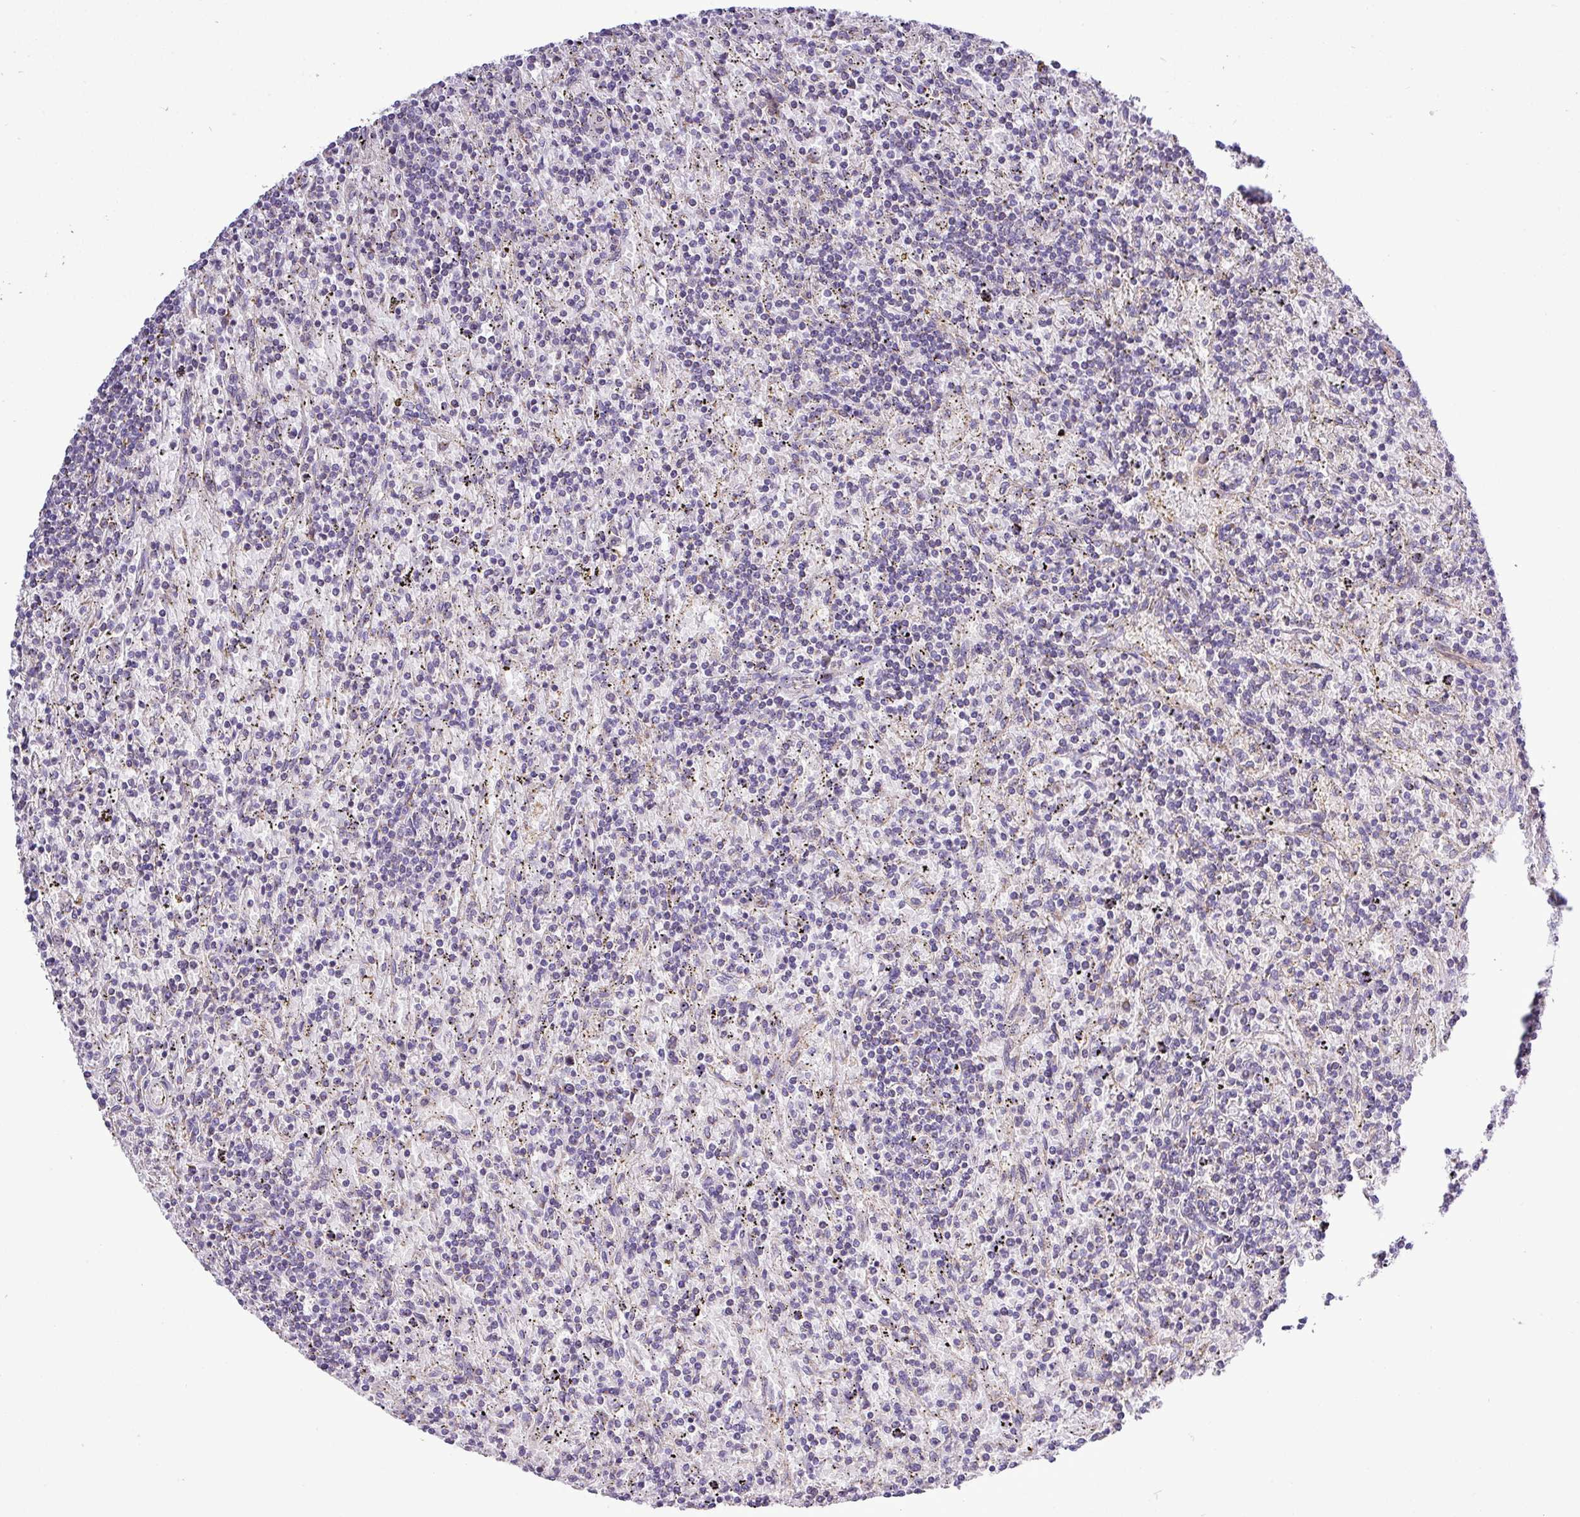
{"staining": {"intensity": "negative", "quantity": "none", "location": "none"}, "tissue": "lymphoma", "cell_type": "Tumor cells", "image_type": "cancer", "snomed": [{"axis": "morphology", "description": "Malignant lymphoma, non-Hodgkin's type, Low grade"}, {"axis": "topography", "description": "Spleen"}], "caption": "Immunohistochemistry histopathology image of human lymphoma stained for a protein (brown), which reveals no positivity in tumor cells.", "gene": "CWH43", "patient": {"sex": "male", "age": 76}}